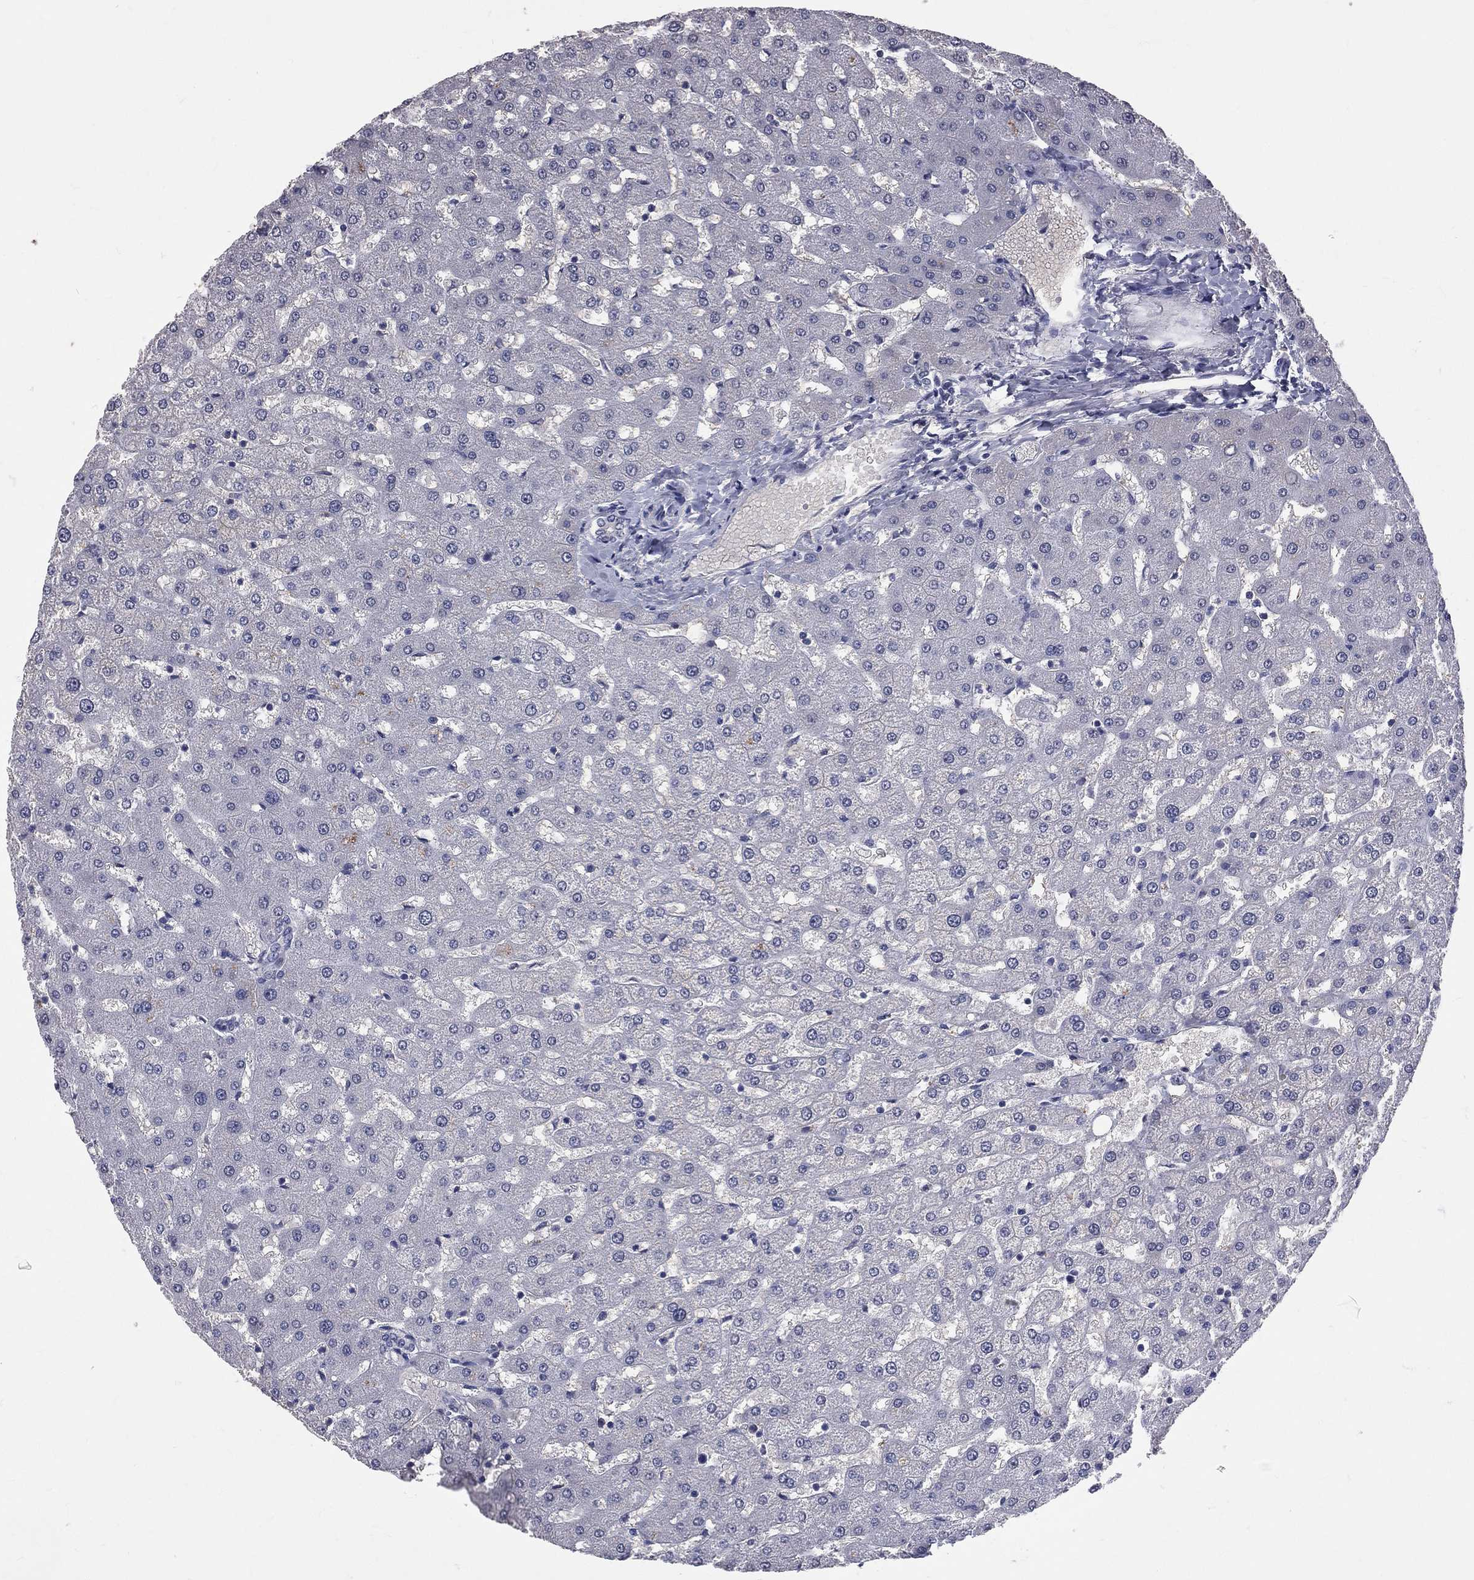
{"staining": {"intensity": "negative", "quantity": "none", "location": "none"}, "tissue": "liver", "cell_type": "Cholangiocytes", "image_type": "normal", "snomed": [{"axis": "morphology", "description": "Normal tissue, NOS"}, {"axis": "topography", "description": "Liver"}], "caption": "High power microscopy photomicrograph of an immunohistochemistry photomicrograph of normal liver, revealing no significant expression in cholangiocytes. The staining was performed using DAB to visualize the protein expression in brown, while the nuclei were stained in blue with hematoxylin (Magnification: 20x).", "gene": "DSG4", "patient": {"sex": "female", "age": 50}}